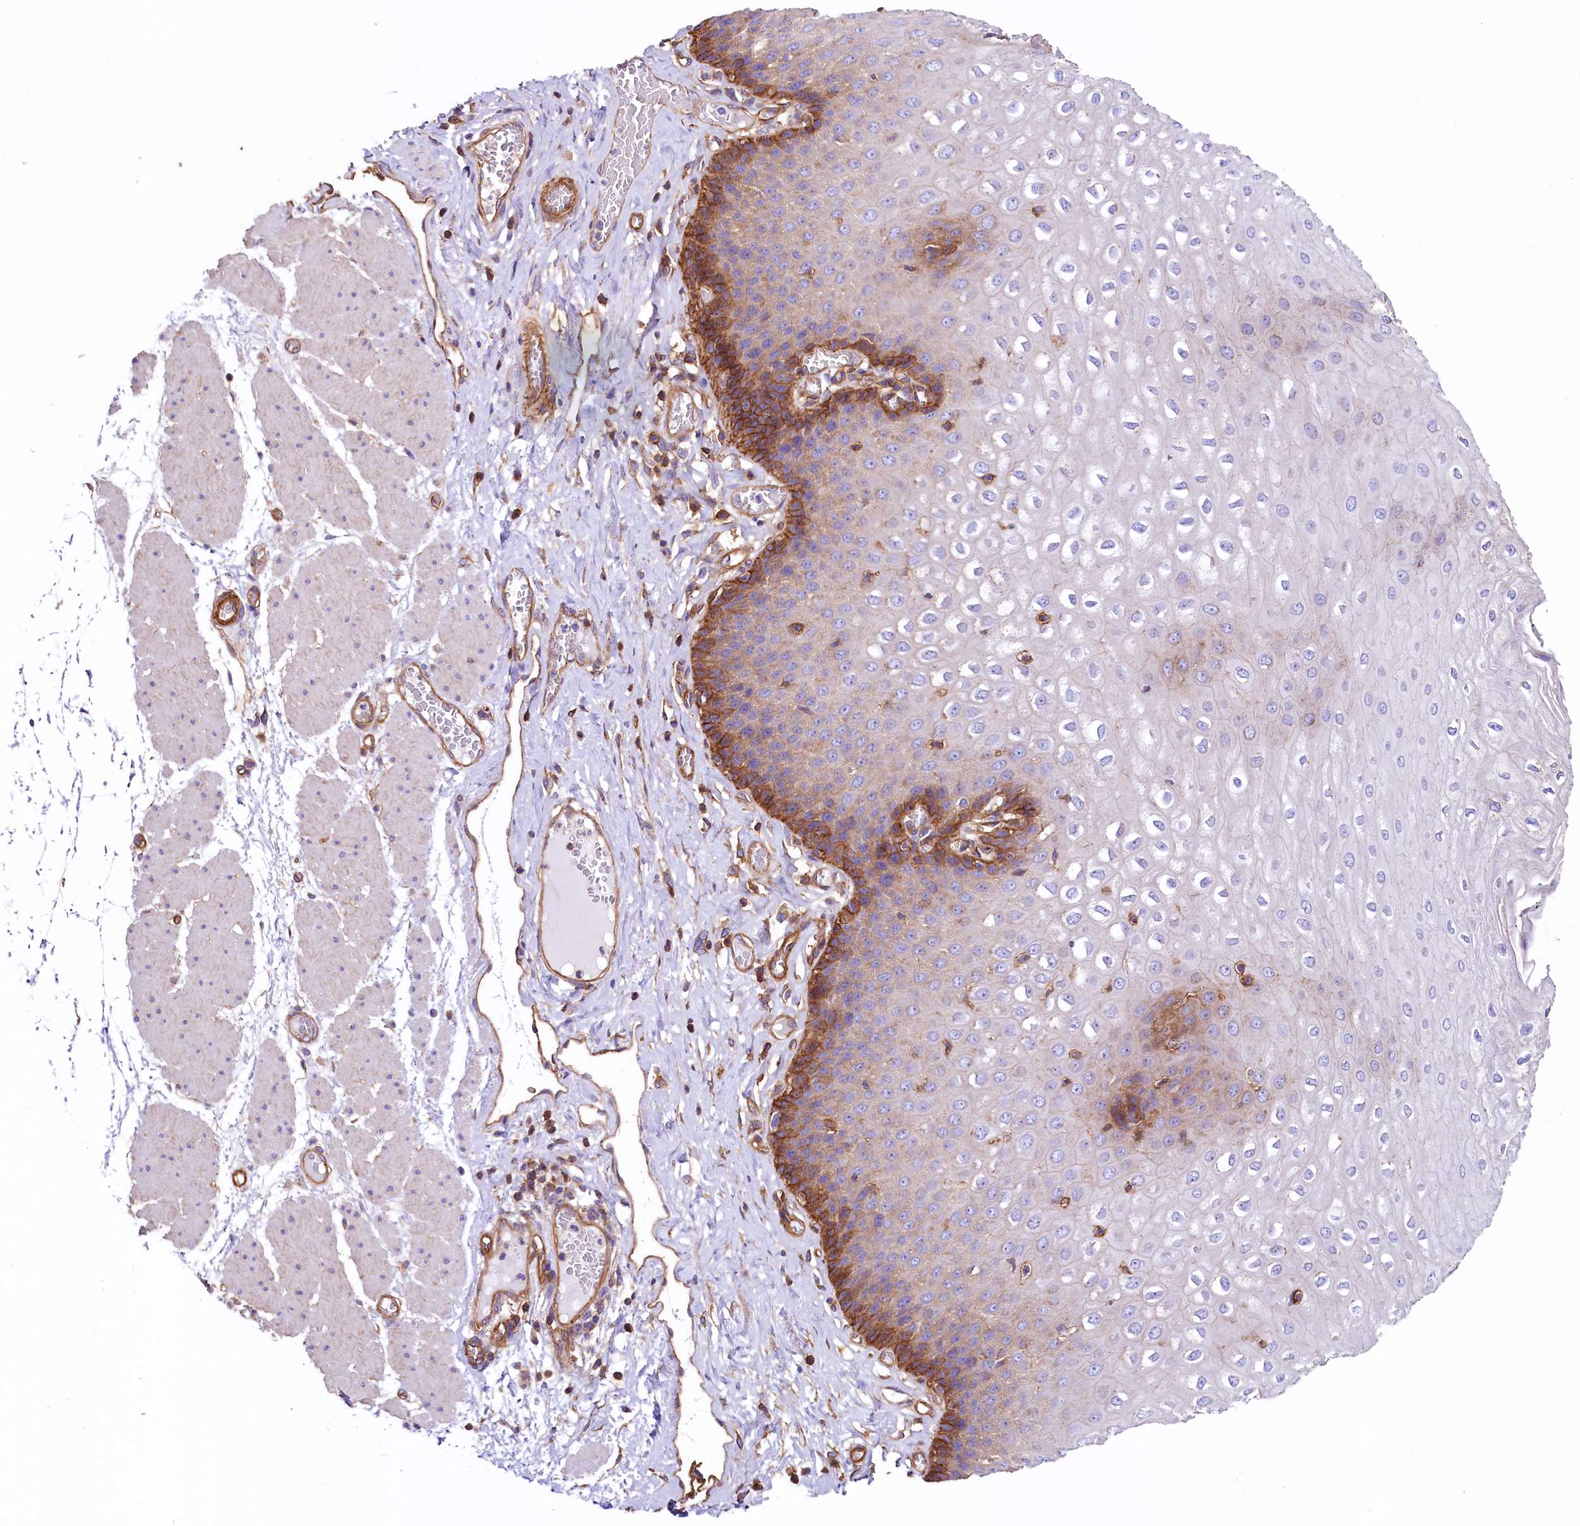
{"staining": {"intensity": "strong", "quantity": "<25%", "location": "cytoplasmic/membranous"}, "tissue": "esophagus", "cell_type": "Squamous epithelial cells", "image_type": "normal", "snomed": [{"axis": "morphology", "description": "Normal tissue, NOS"}, {"axis": "topography", "description": "Esophagus"}], "caption": "Immunohistochemical staining of benign human esophagus shows medium levels of strong cytoplasmic/membranous staining in approximately <25% of squamous epithelial cells.", "gene": "ATP2B4", "patient": {"sex": "male", "age": 60}}